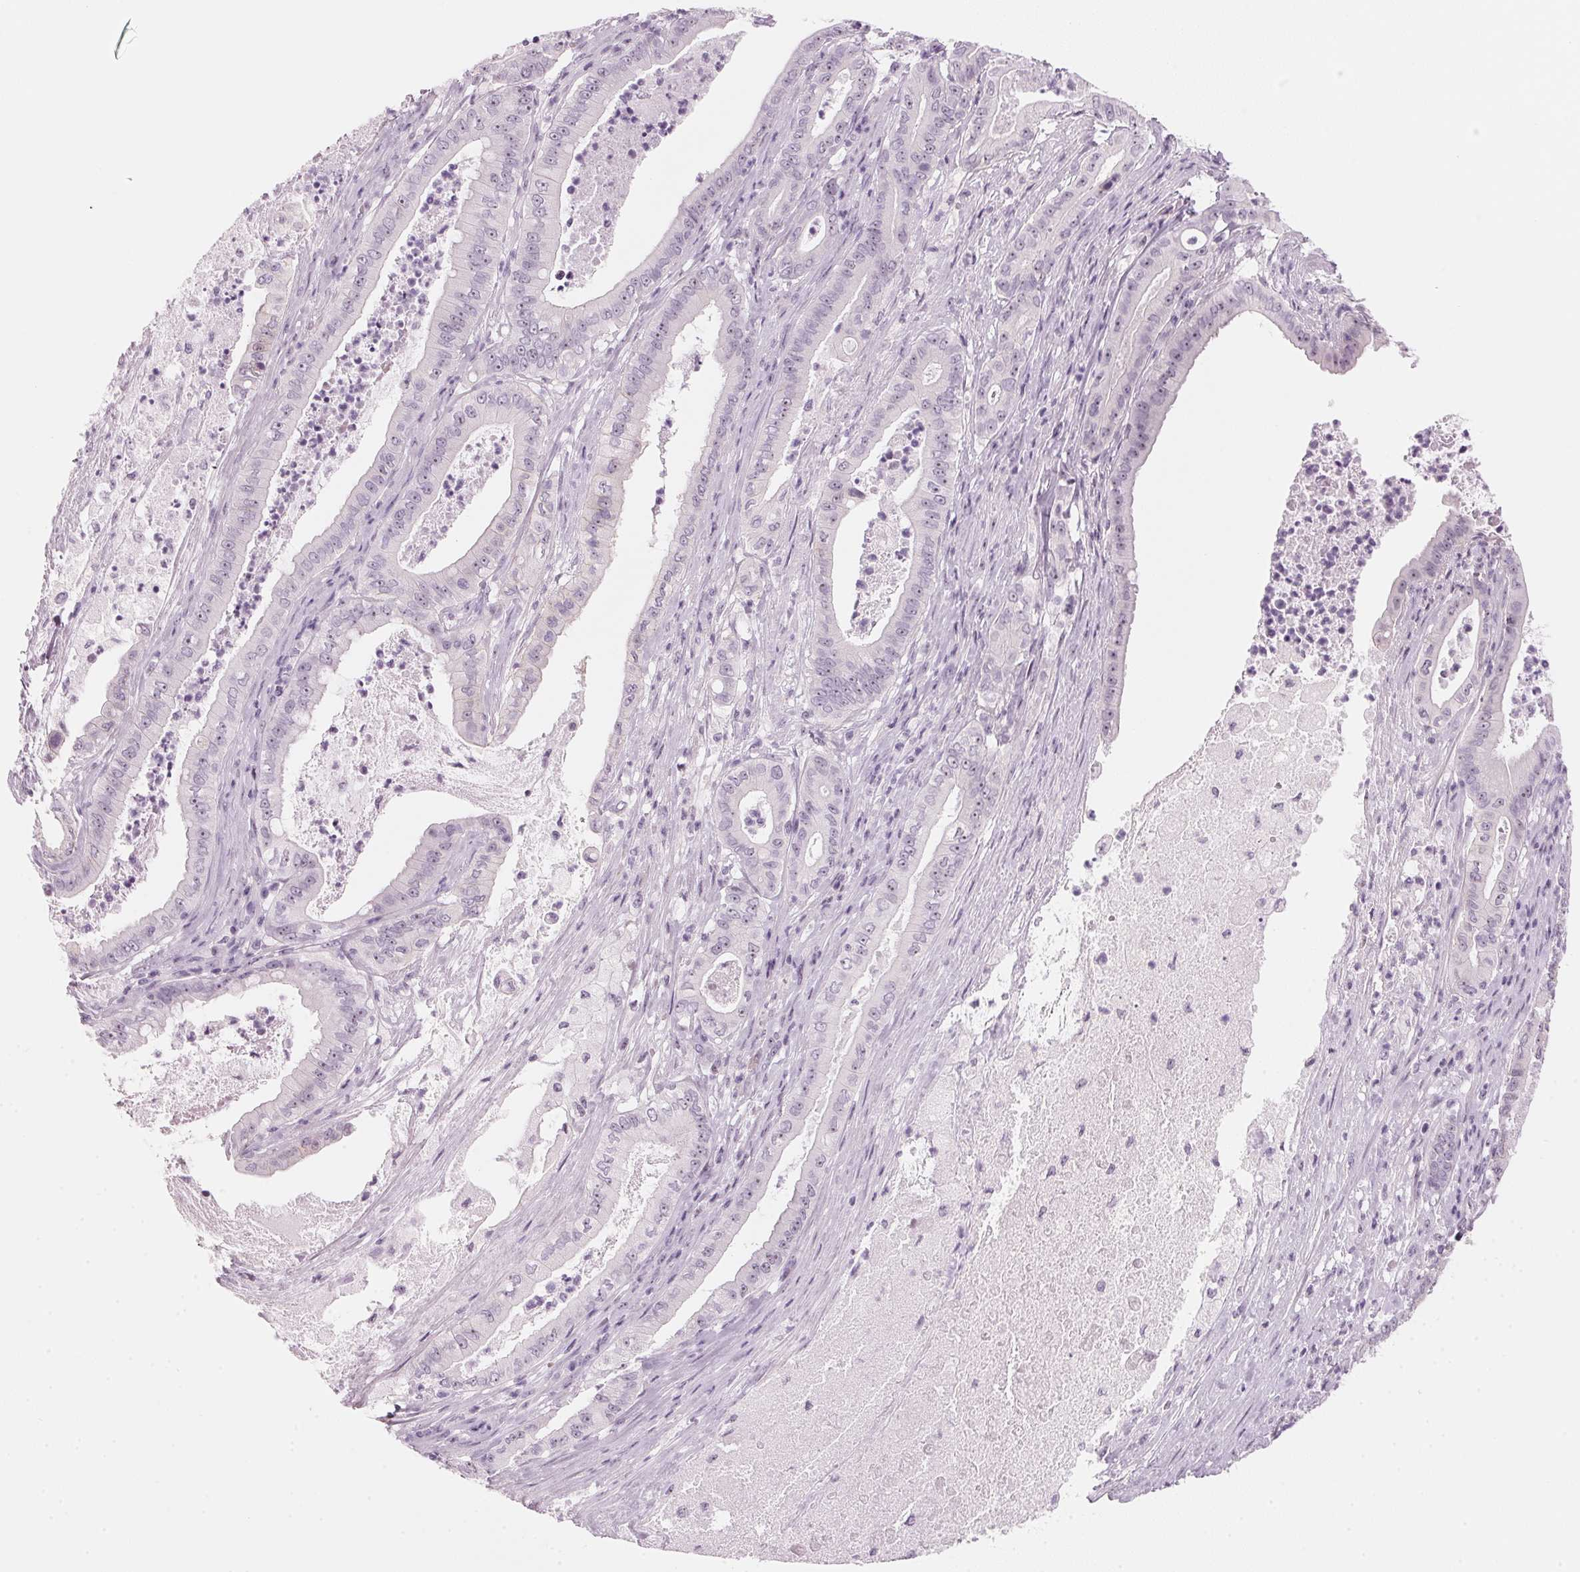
{"staining": {"intensity": "negative", "quantity": "none", "location": "none"}, "tissue": "pancreatic cancer", "cell_type": "Tumor cells", "image_type": "cancer", "snomed": [{"axis": "morphology", "description": "Adenocarcinoma, NOS"}, {"axis": "topography", "description": "Pancreas"}], "caption": "Photomicrograph shows no significant protein expression in tumor cells of pancreatic cancer (adenocarcinoma). (DAB (3,3'-diaminobenzidine) IHC with hematoxylin counter stain).", "gene": "DNTTIP2", "patient": {"sex": "male", "age": 71}}